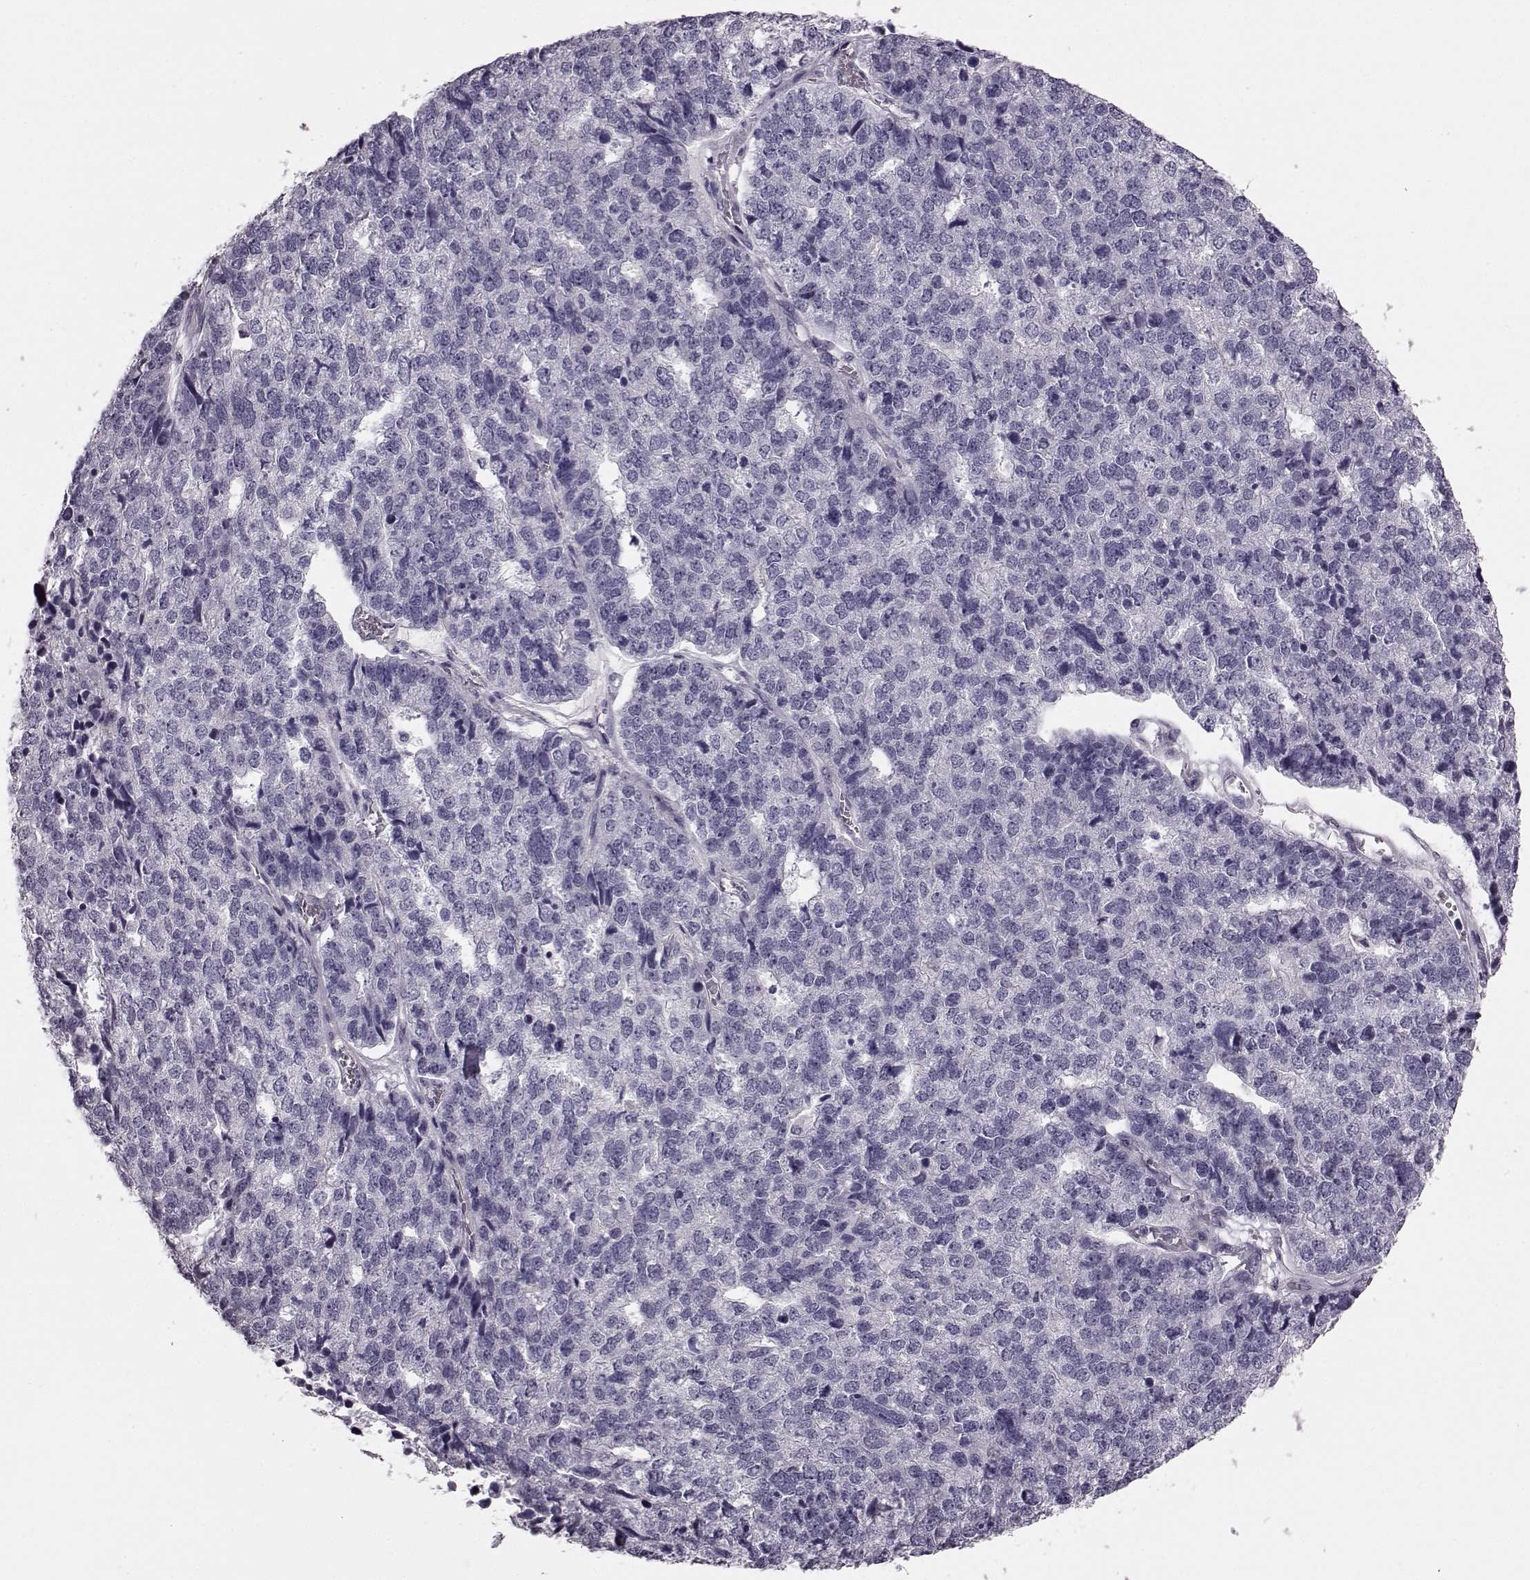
{"staining": {"intensity": "negative", "quantity": "none", "location": "none"}, "tissue": "stomach cancer", "cell_type": "Tumor cells", "image_type": "cancer", "snomed": [{"axis": "morphology", "description": "Adenocarcinoma, NOS"}, {"axis": "topography", "description": "Stomach"}], "caption": "Stomach adenocarcinoma was stained to show a protein in brown. There is no significant positivity in tumor cells. The staining was performed using DAB (3,3'-diaminobenzidine) to visualize the protein expression in brown, while the nuclei were stained in blue with hematoxylin (Magnification: 20x).", "gene": "SNTG1", "patient": {"sex": "male", "age": 69}}